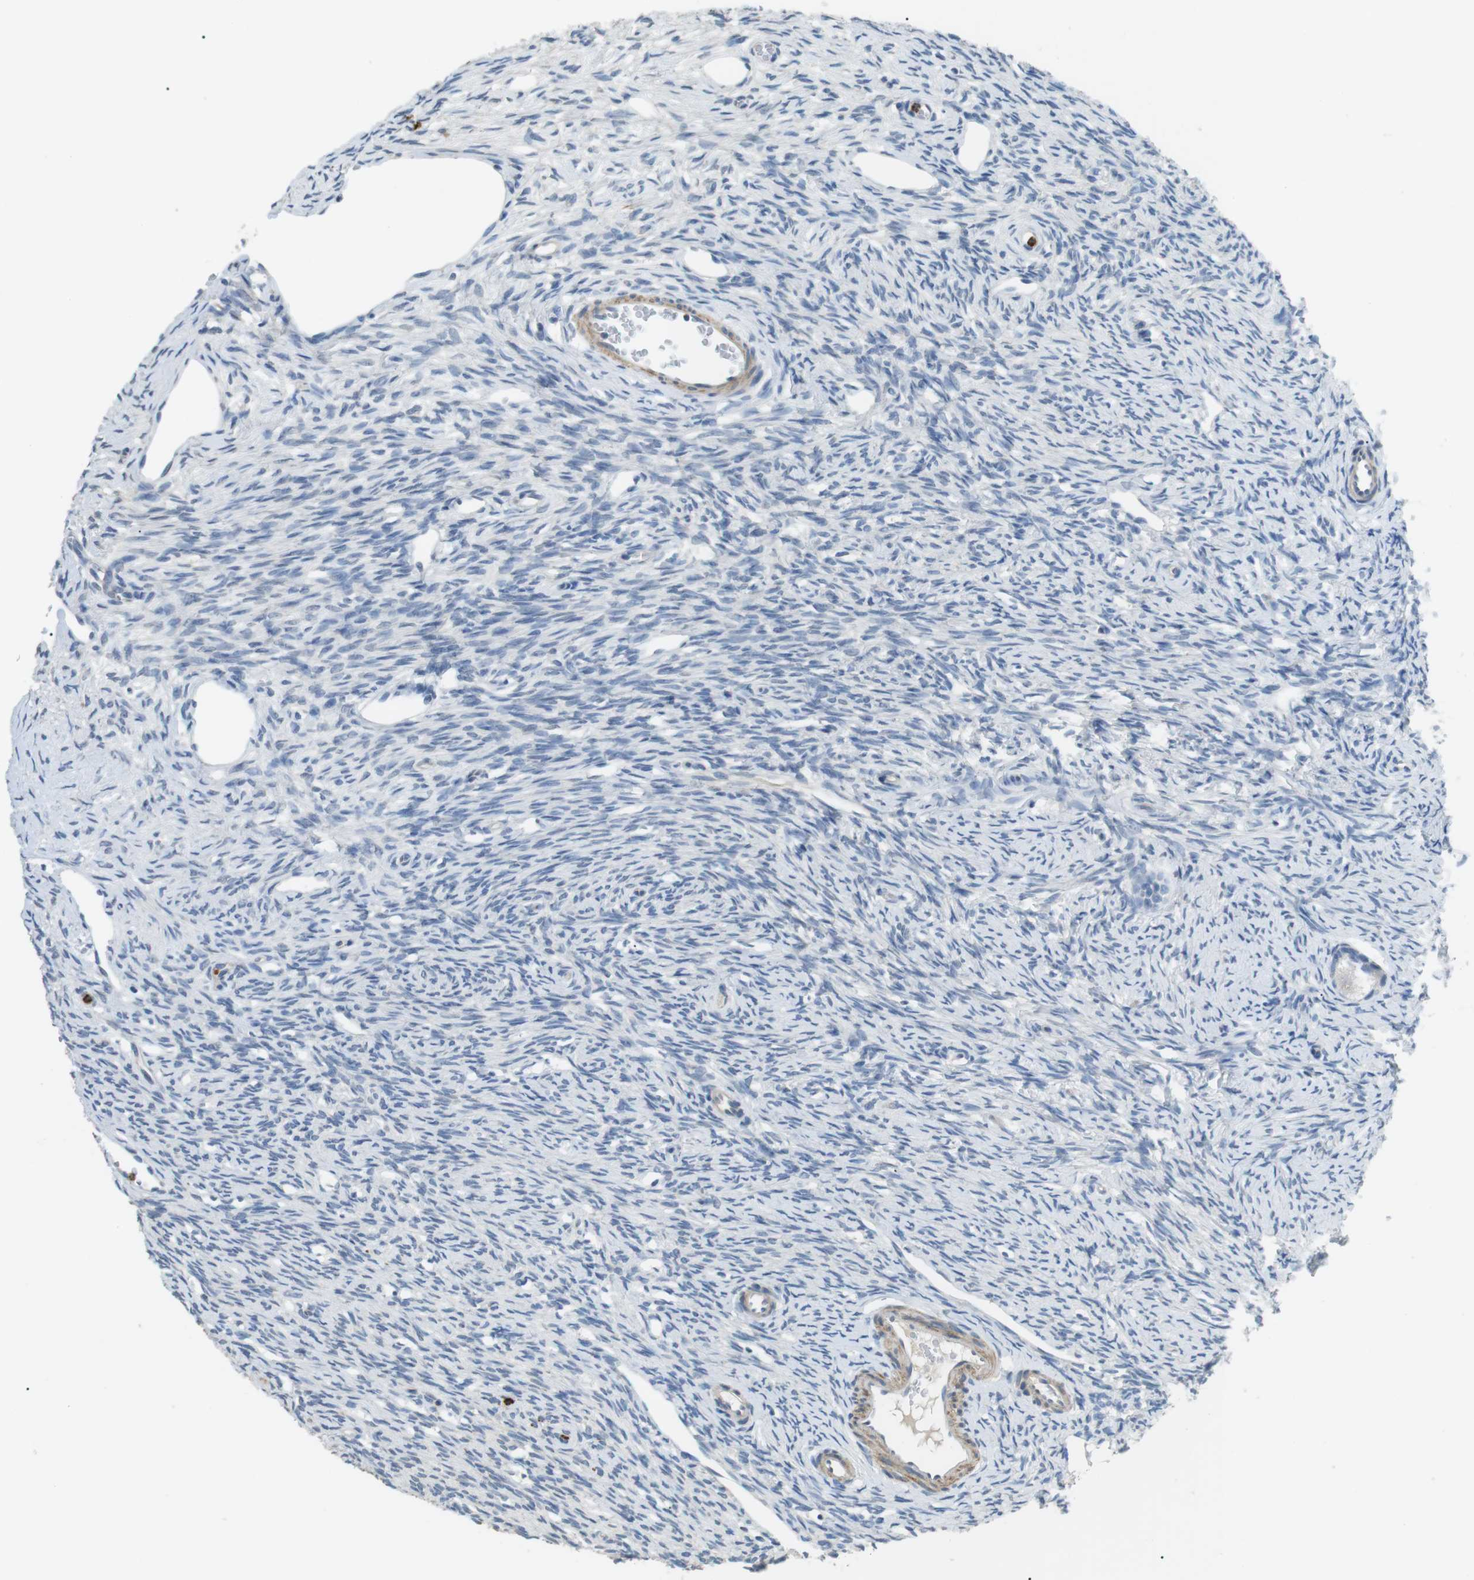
{"staining": {"intensity": "negative", "quantity": "none", "location": "none"}, "tissue": "ovary", "cell_type": "Follicle cells", "image_type": "normal", "snomed": [{"axis": "morphology", "description": "Normal tissue, NOS"}, {"axis": "topography", "description": "Ovary"}], "caption": "Follicle cells show no significant positivity in normal ovary. Brightfield microscopy of immunohistochemistry (IHC) stained with DAB (3,3'-diaminobenzidine) (brown) and hematoxylin (blue), captured at high magnification.", "gene": "GZMM", "patient": {"sex": "female", "age": 33}}